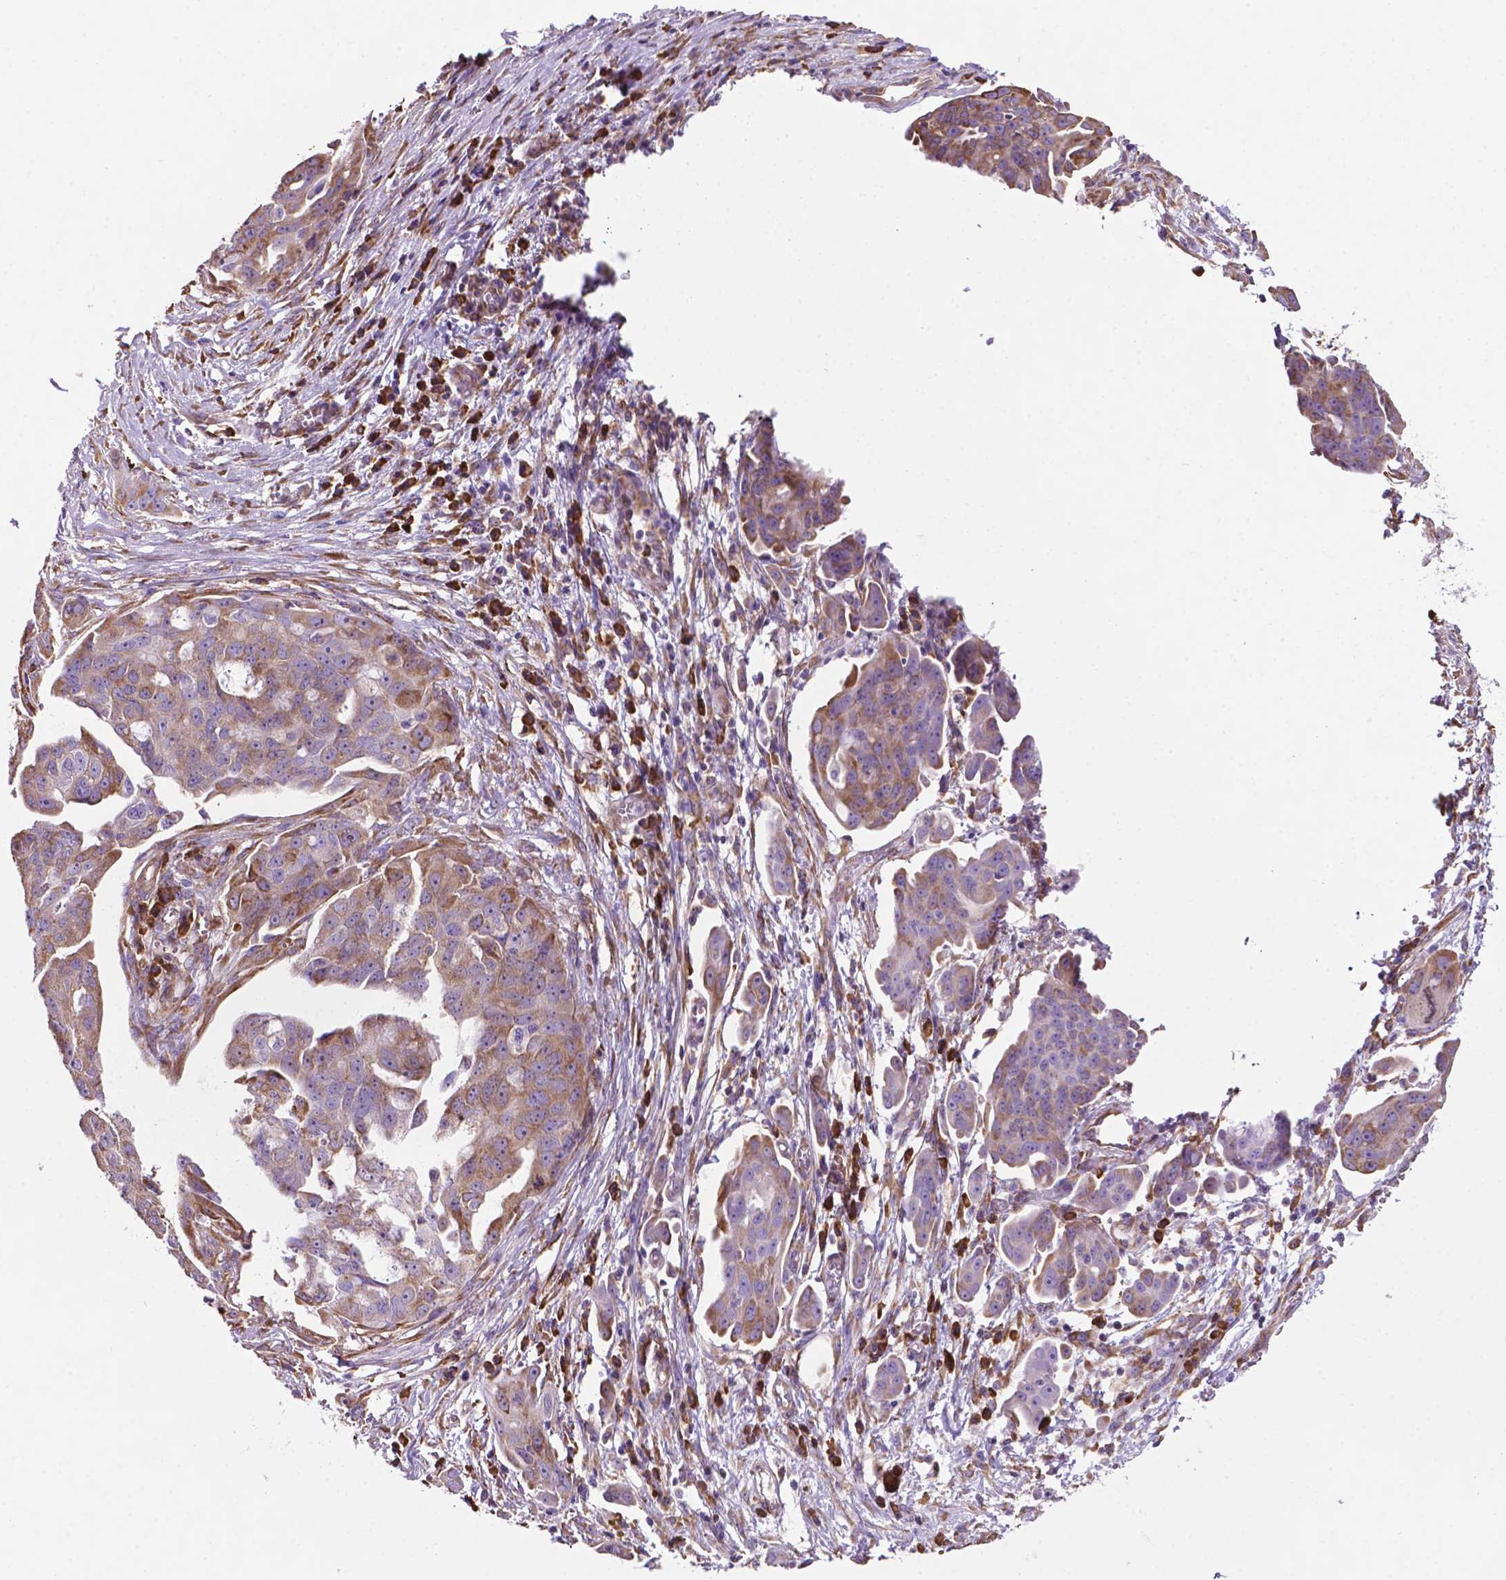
{"staining": {"intensity": "weak", "quantity": "25%-75%", "location": "cytoplasmic/membranous"}, "tissue": "ovarian cancer", "cell_type": "Tumor cells", "image_type": "cancer", "snomed": [{"axis": "morphology", "description": "Carcinoma, endometroid"}, {"axis": "topography", "description": "Ovary"}], "caption": "Immunohistochemical staining of endometroid carcinoma (ovarian) displays weak cytoplasmic/membranous protein staining in approximately 25%-75% of tumor cells. (DAB IHC, brown staining for protein, blue staining for nuclei).", "gene": "RPL29", "patient": {"sex": "female", "age": 70}}